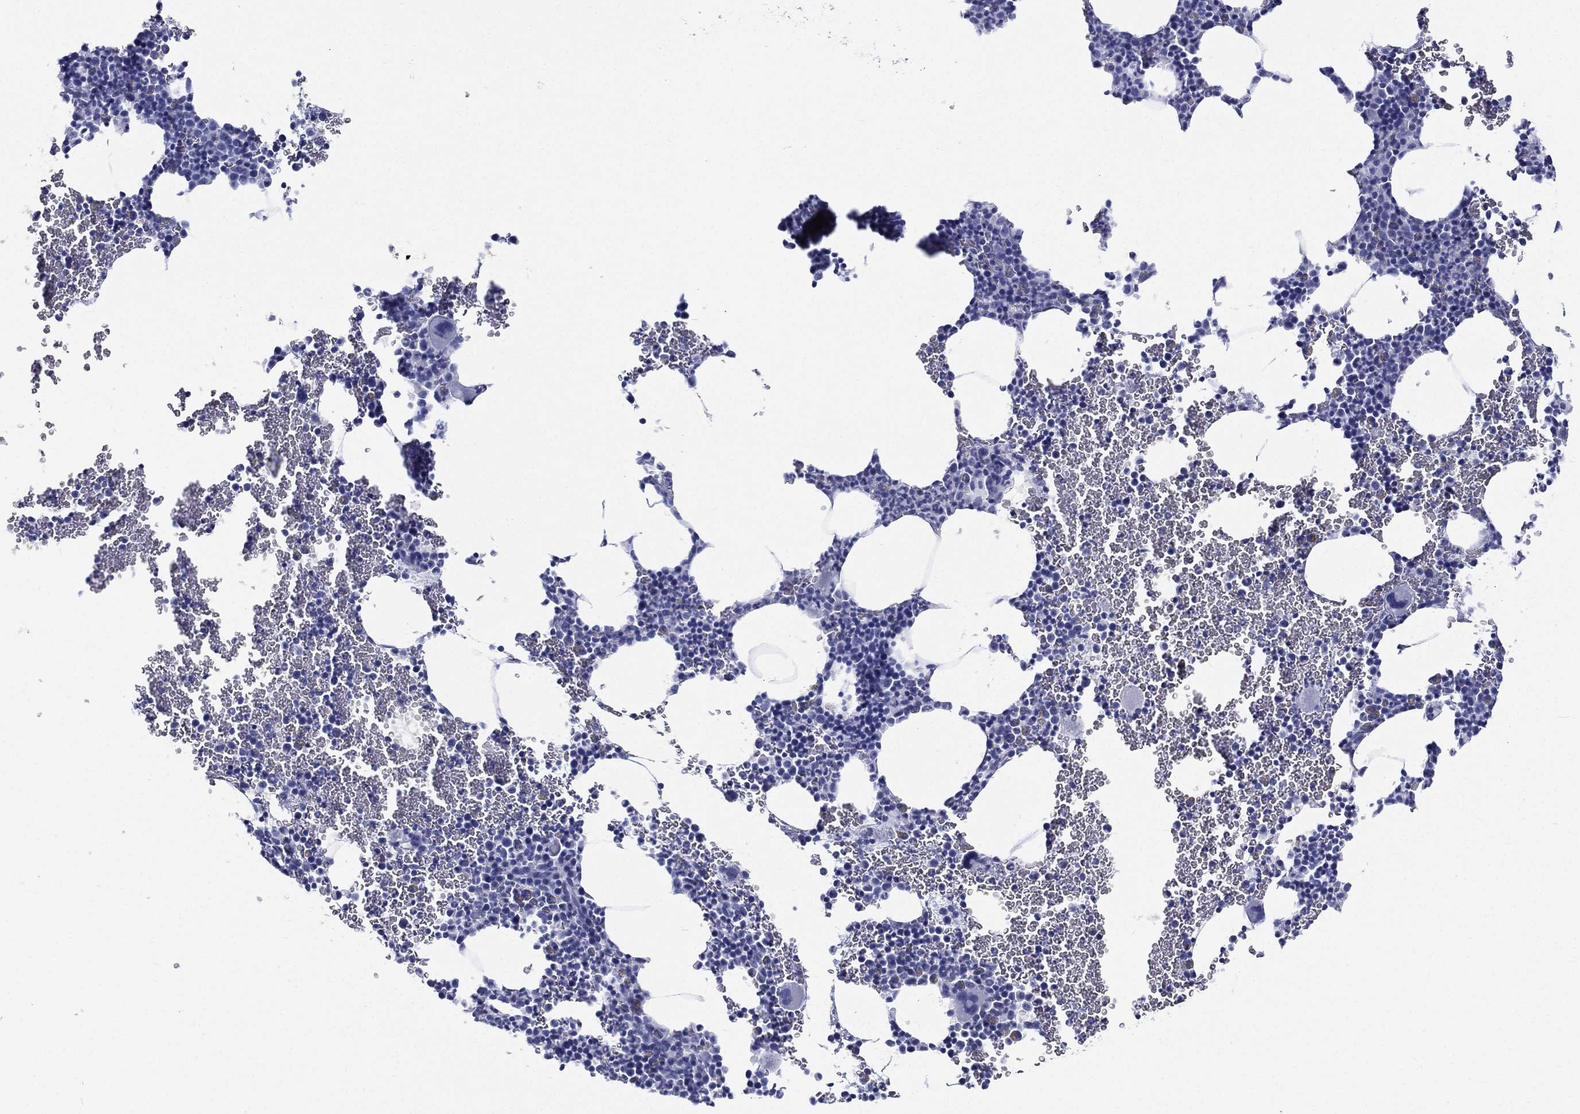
{"staining": {"intensity": "negative", "quantity": "none", "location": "none"}, "tissue": "bone marrow", "cell_type": "Hematopoietic cells", "image_type": "normal", "snomed": [{"axis": "morphology", "description": "Normal tissue, NOS"}, {"axis": "topography", "description": "Bone marrow"}], "caption": "Immunohistochemical staining of unremarkable bone marrow demonstrates no significant positivity in hematopoietic cells. Nuclei are stained in blue.", "gene": "RSPH4A", "patient": {"sex": "male", "age": 45}}